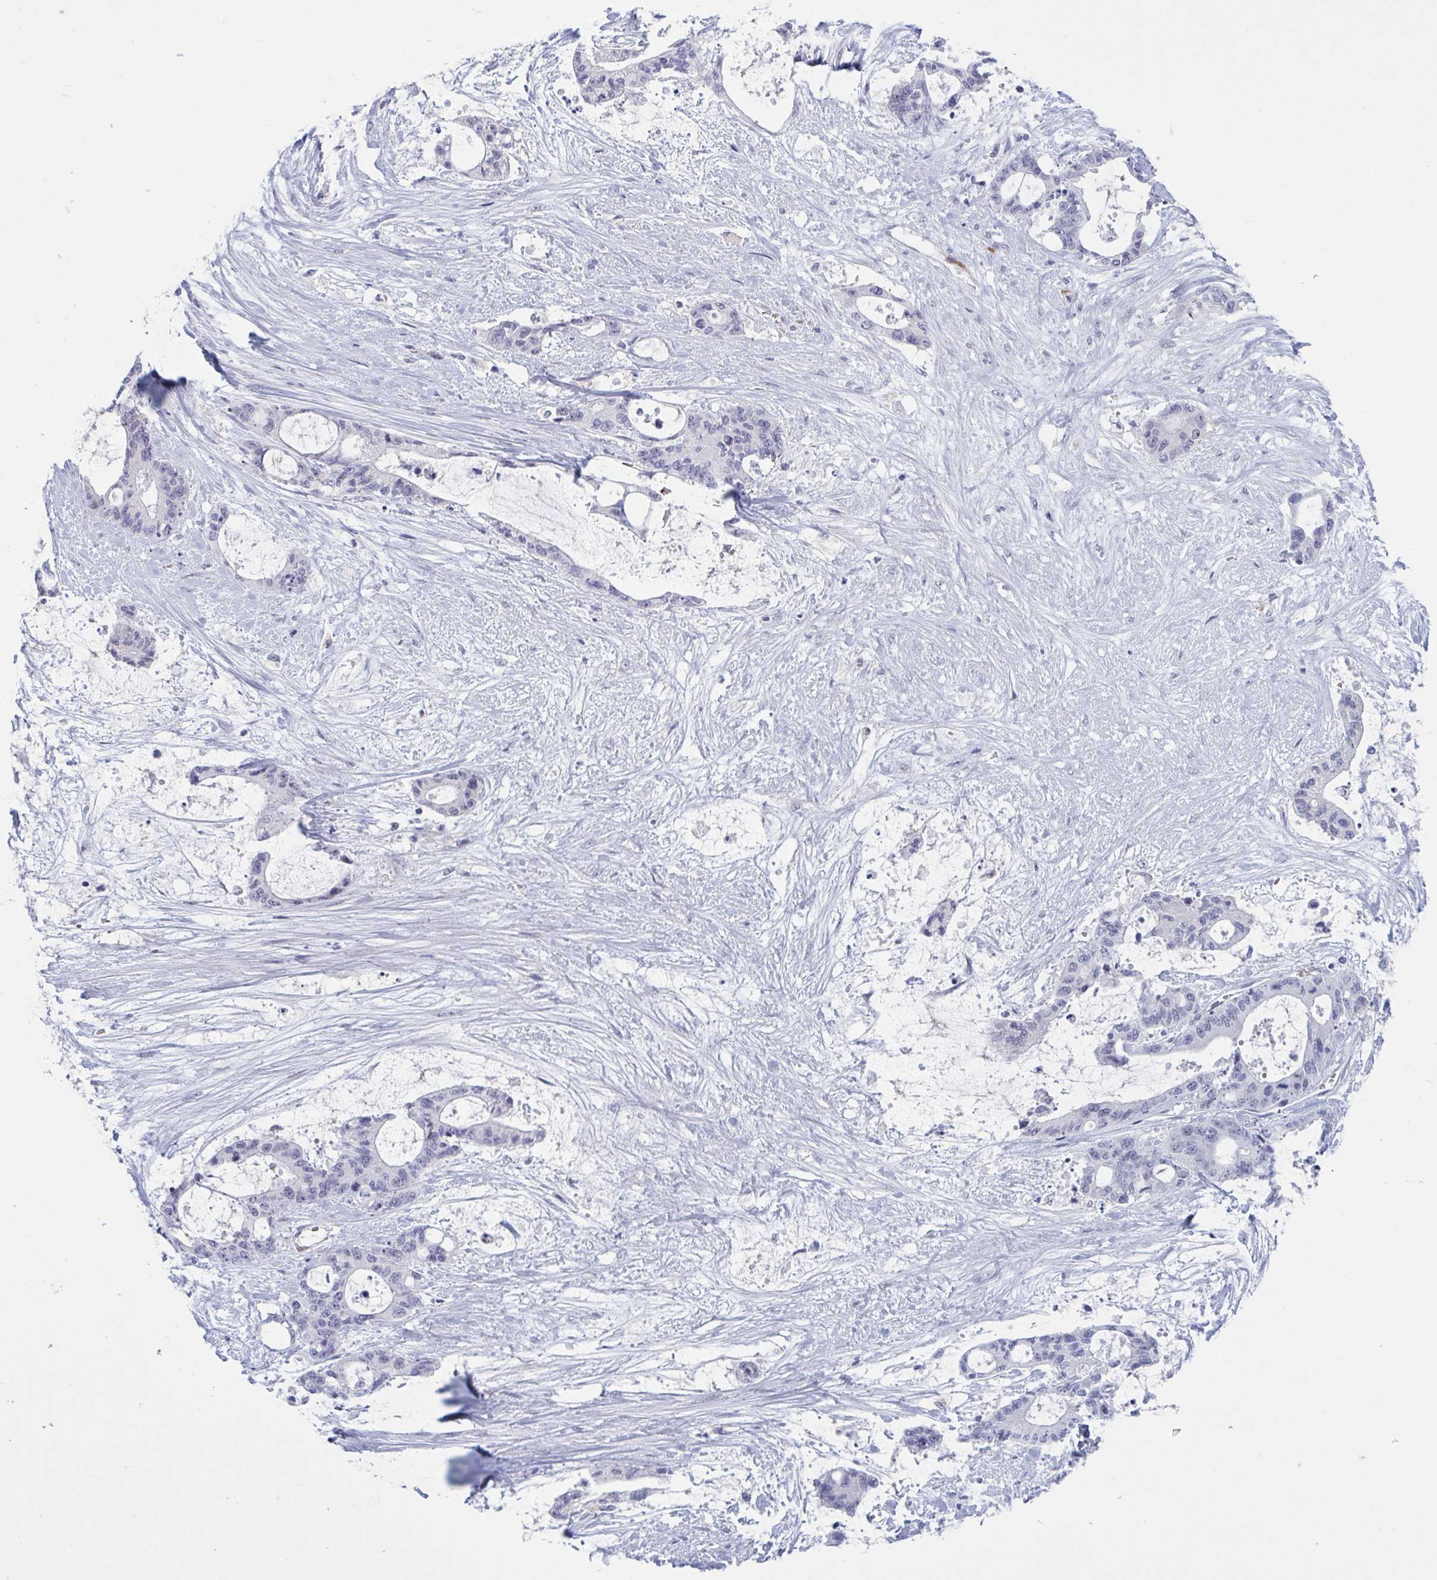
{"staining": {"intensity": "negative", "quantity": "none", "location": "none"}, "tissue": "liver cancer", "cell_type": "Tumor cells", "image_type": "cancer", "snomed": [{"axis": "morphology", "description": "Normal tissue, NOS"}, {"axis": "morphology", "description": "Cholangiocarcinoma"}, {"axis": "topography", "description": "Liver"}, {"axis": "topography", "description": "Peripheral nerve tissue"}], "caption": "A photomicrograph of liver cancer stained for a protein exhibits no brown staining in tumor cells. Nuclei are stained in blue.", "gene": "HSD11B2", "patient": {"sex": "female", "age": 73}}